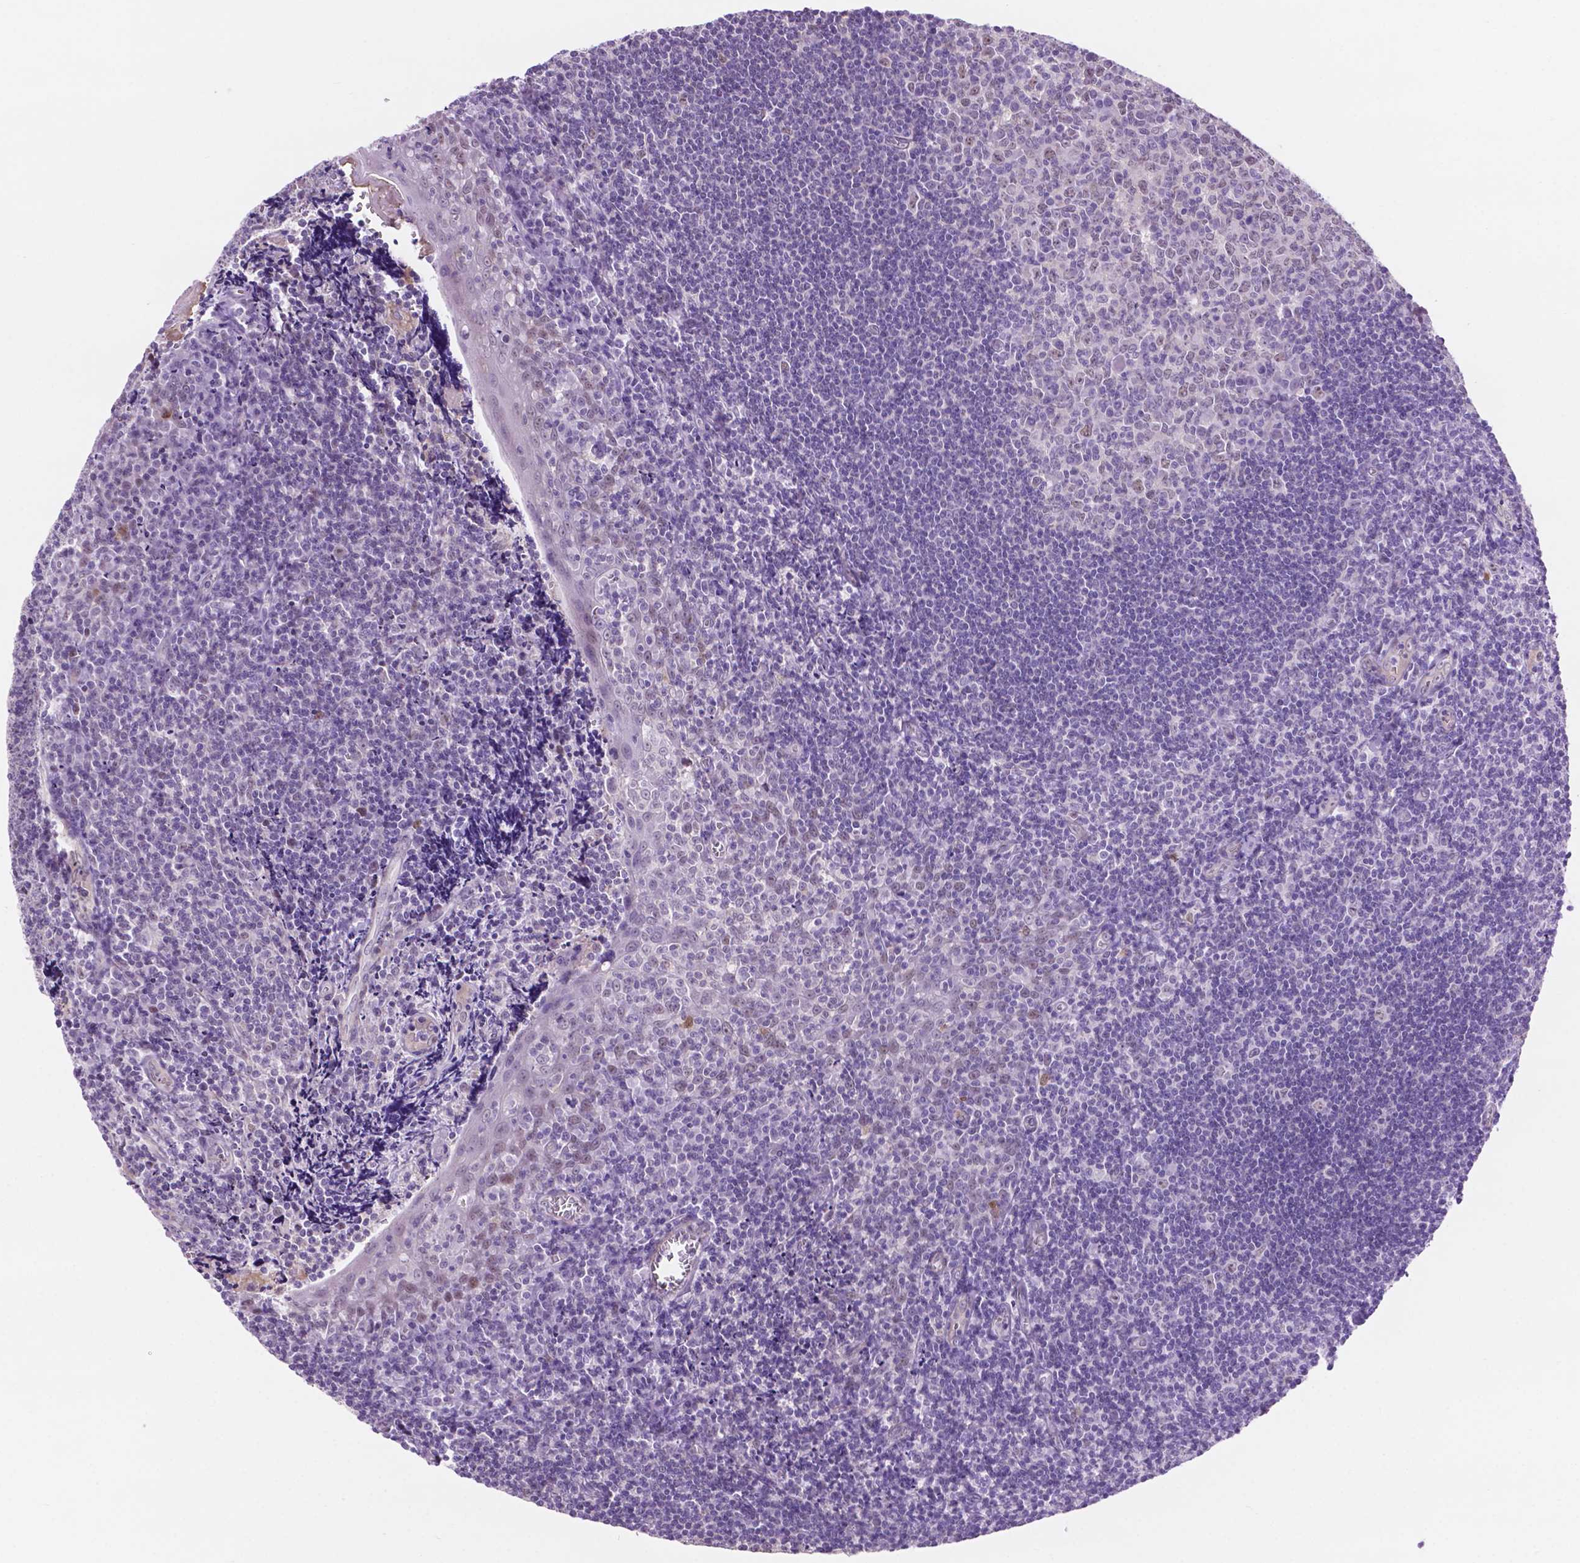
{"staining": {"intensity": "negative", "quantity": "none", "location": "none"}, "tissue": "tonsil", "cell_type": "Germinal center cells", "image_type": "normal", "snomed": [{"axis": "morphology", "description": "Normal tissue, NOS"}, {"axis": "morphology", "description": "Inflammation, NOS"}, {"axis": "topography", "description": "Tonsil"}], "caption": "DAB immunohistochemical staining of normal tonsil exhibits no significant expression in germinal center cells.", "gene": "ACY3", "patient": {"sex": "female", "age": 31}}